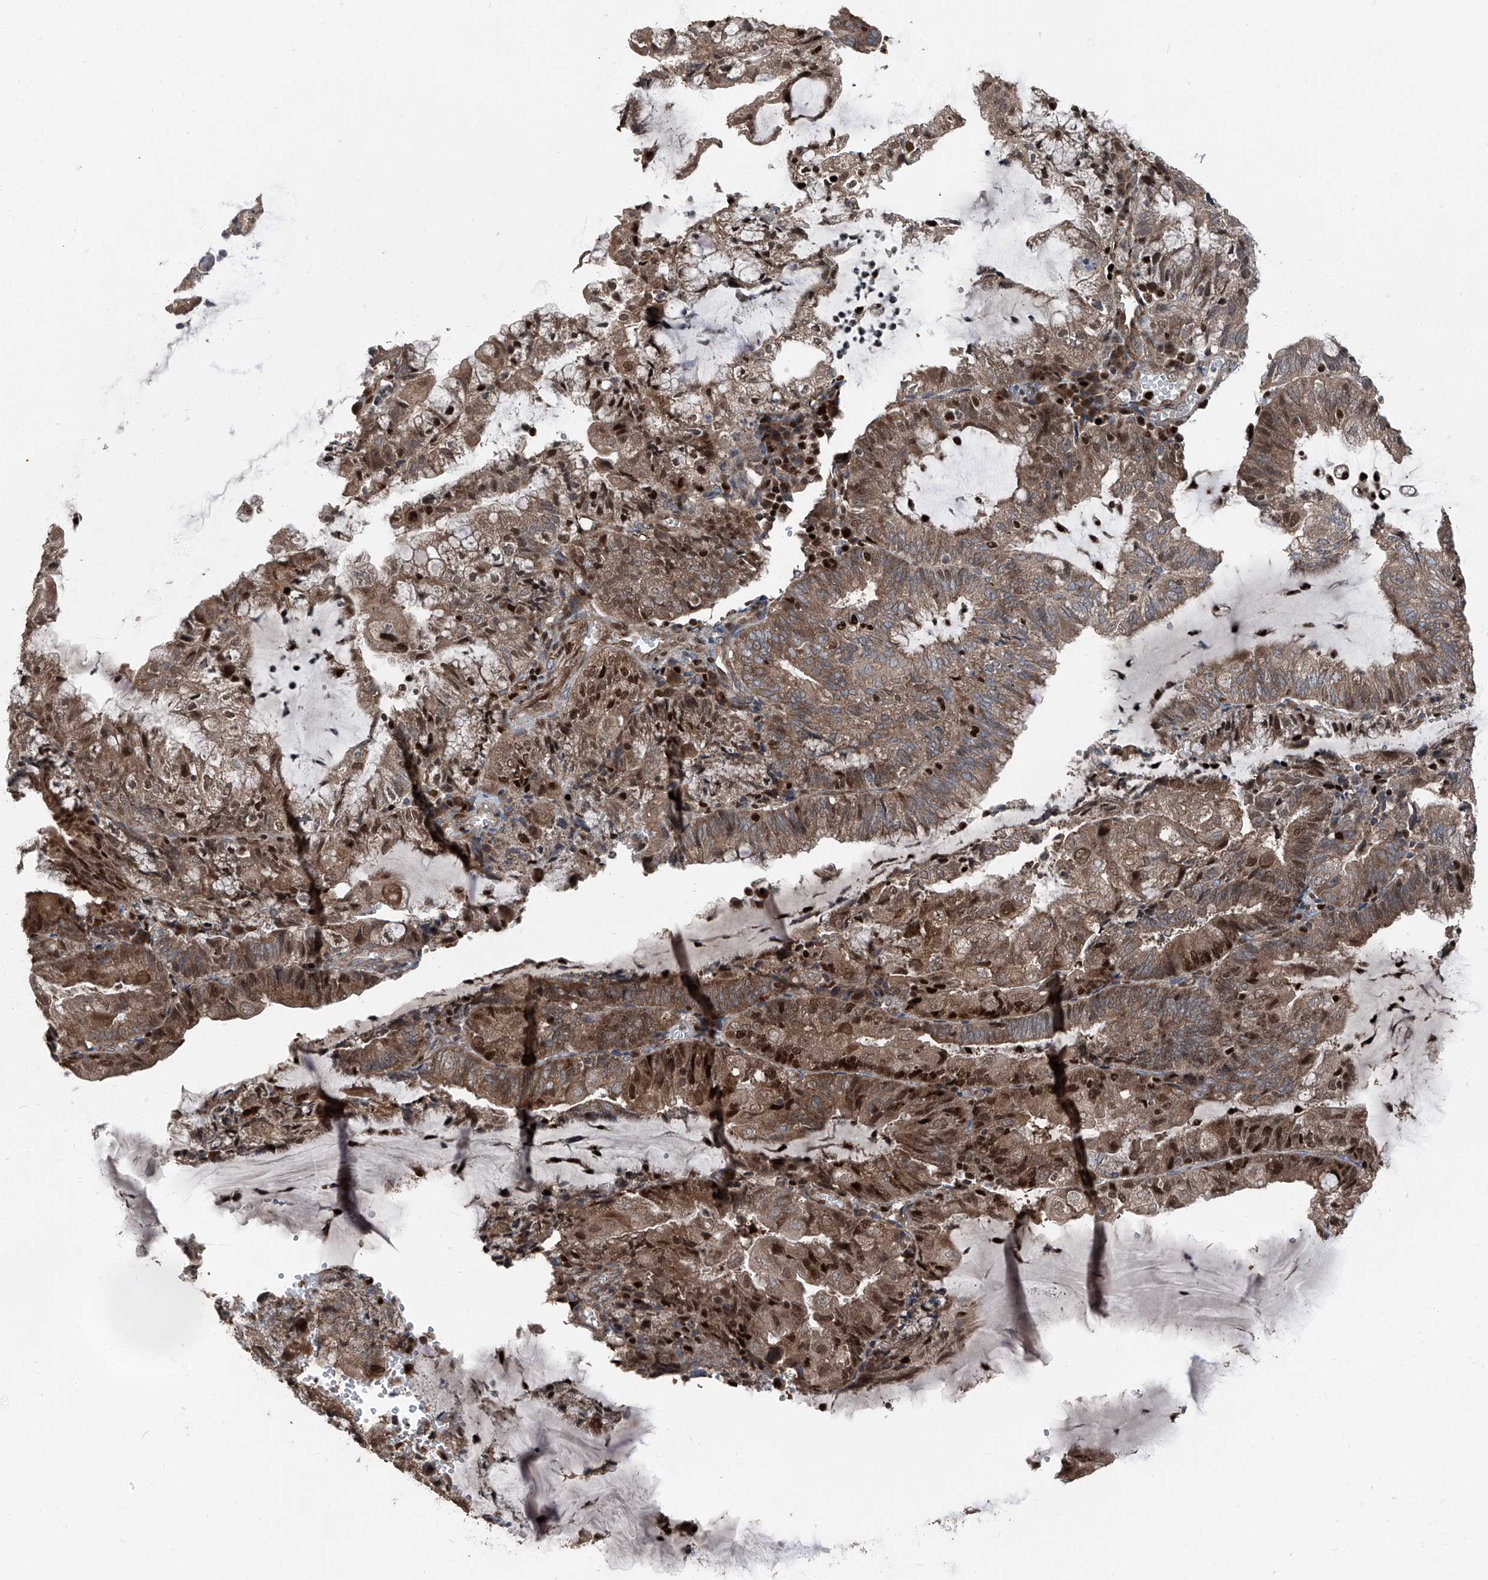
{"staining": {"intensity": "moderate", "quantity": ">75%", "location": "cytoplasmic/membranous,nuclear"}, "tissue": "endometrial cancer", "cell_type": "Tumor cells", "image_type": "cancer", "snomed": [{"axis": "morphology", "description": "Adenocarcinoma, NOS"}, {"axis": "topography", "description": "Endometrium"}], "caption": "Immunohistochemical staining of endometrial cancer (adenocarcinoma) reveals medium levels of moderate cytoplasmic/membranous and nuclear expression in about >75% of tumor cells. The staining was performed using DAB (3,3'-diaminobenzidine), with brown indicating positive protein expression. Nuclei are stained blue with hematoxylin.", "gene": "FKBP5", "patient": {"sex": "female", "age": 81}}